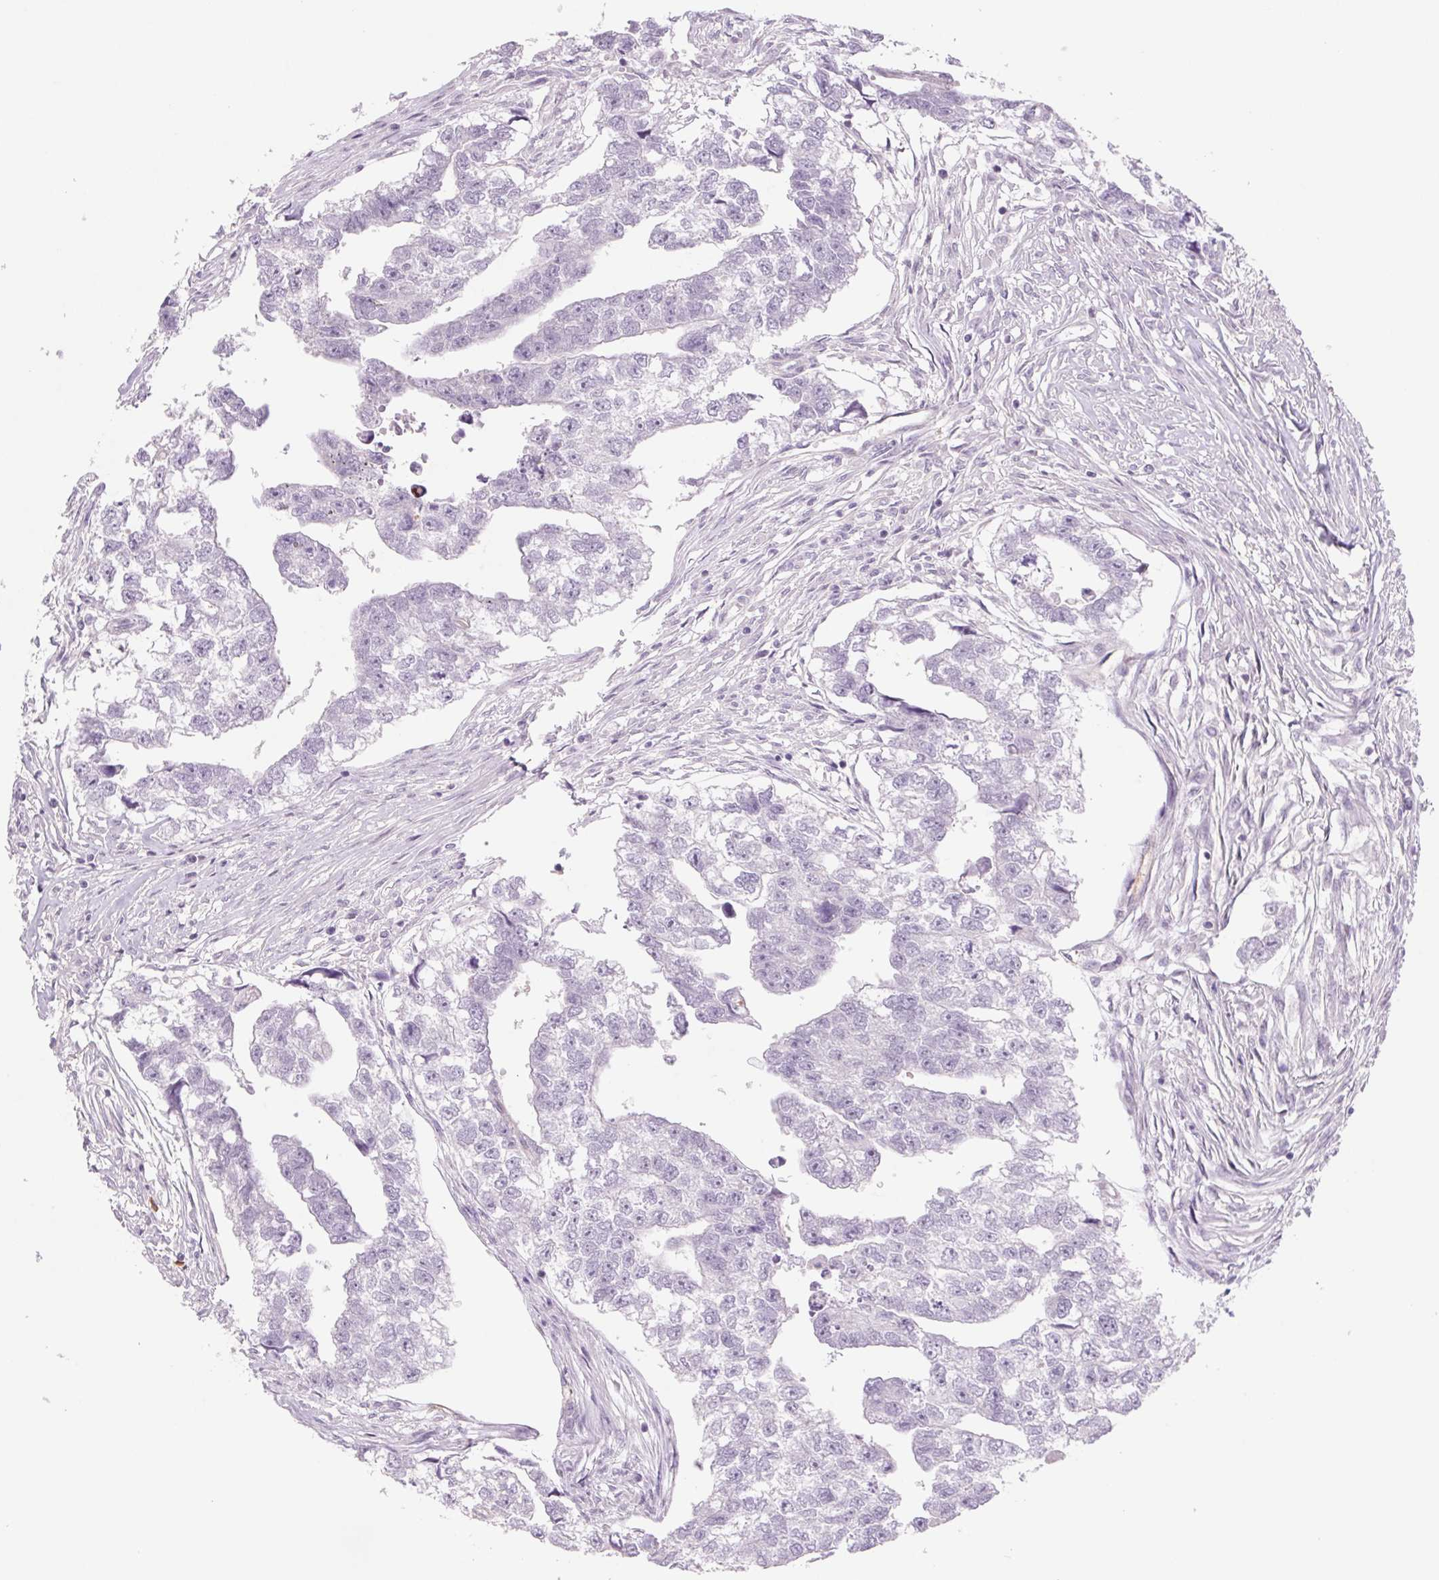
{"staining": {"intensity": "negative", "quantity": "none", "location": "none"}, "tissue": "testis cancer", "cell_type": "Tumor cells", "image_type": "cancer", "snomed": [{"axis": "morphology", "description": "Carcinoma, Embryonal, NOS"}, {"axis": "morphology", "description": "Teratoma, malignant, NOS"}, {"axis": "topography", "description": "Testis"}], "caption": "High power microscopy photomicrograph of an immunohistochemistry histopathology image of testis cancer, revealing no significant expression in tumor cells. (Stains: DAB IHC with hematoxylin counter stain, Microscopy: brightfield microscopy at high magnification).", "gene": "MS4A13", "patient": {"sex": "male", "age": 44}}